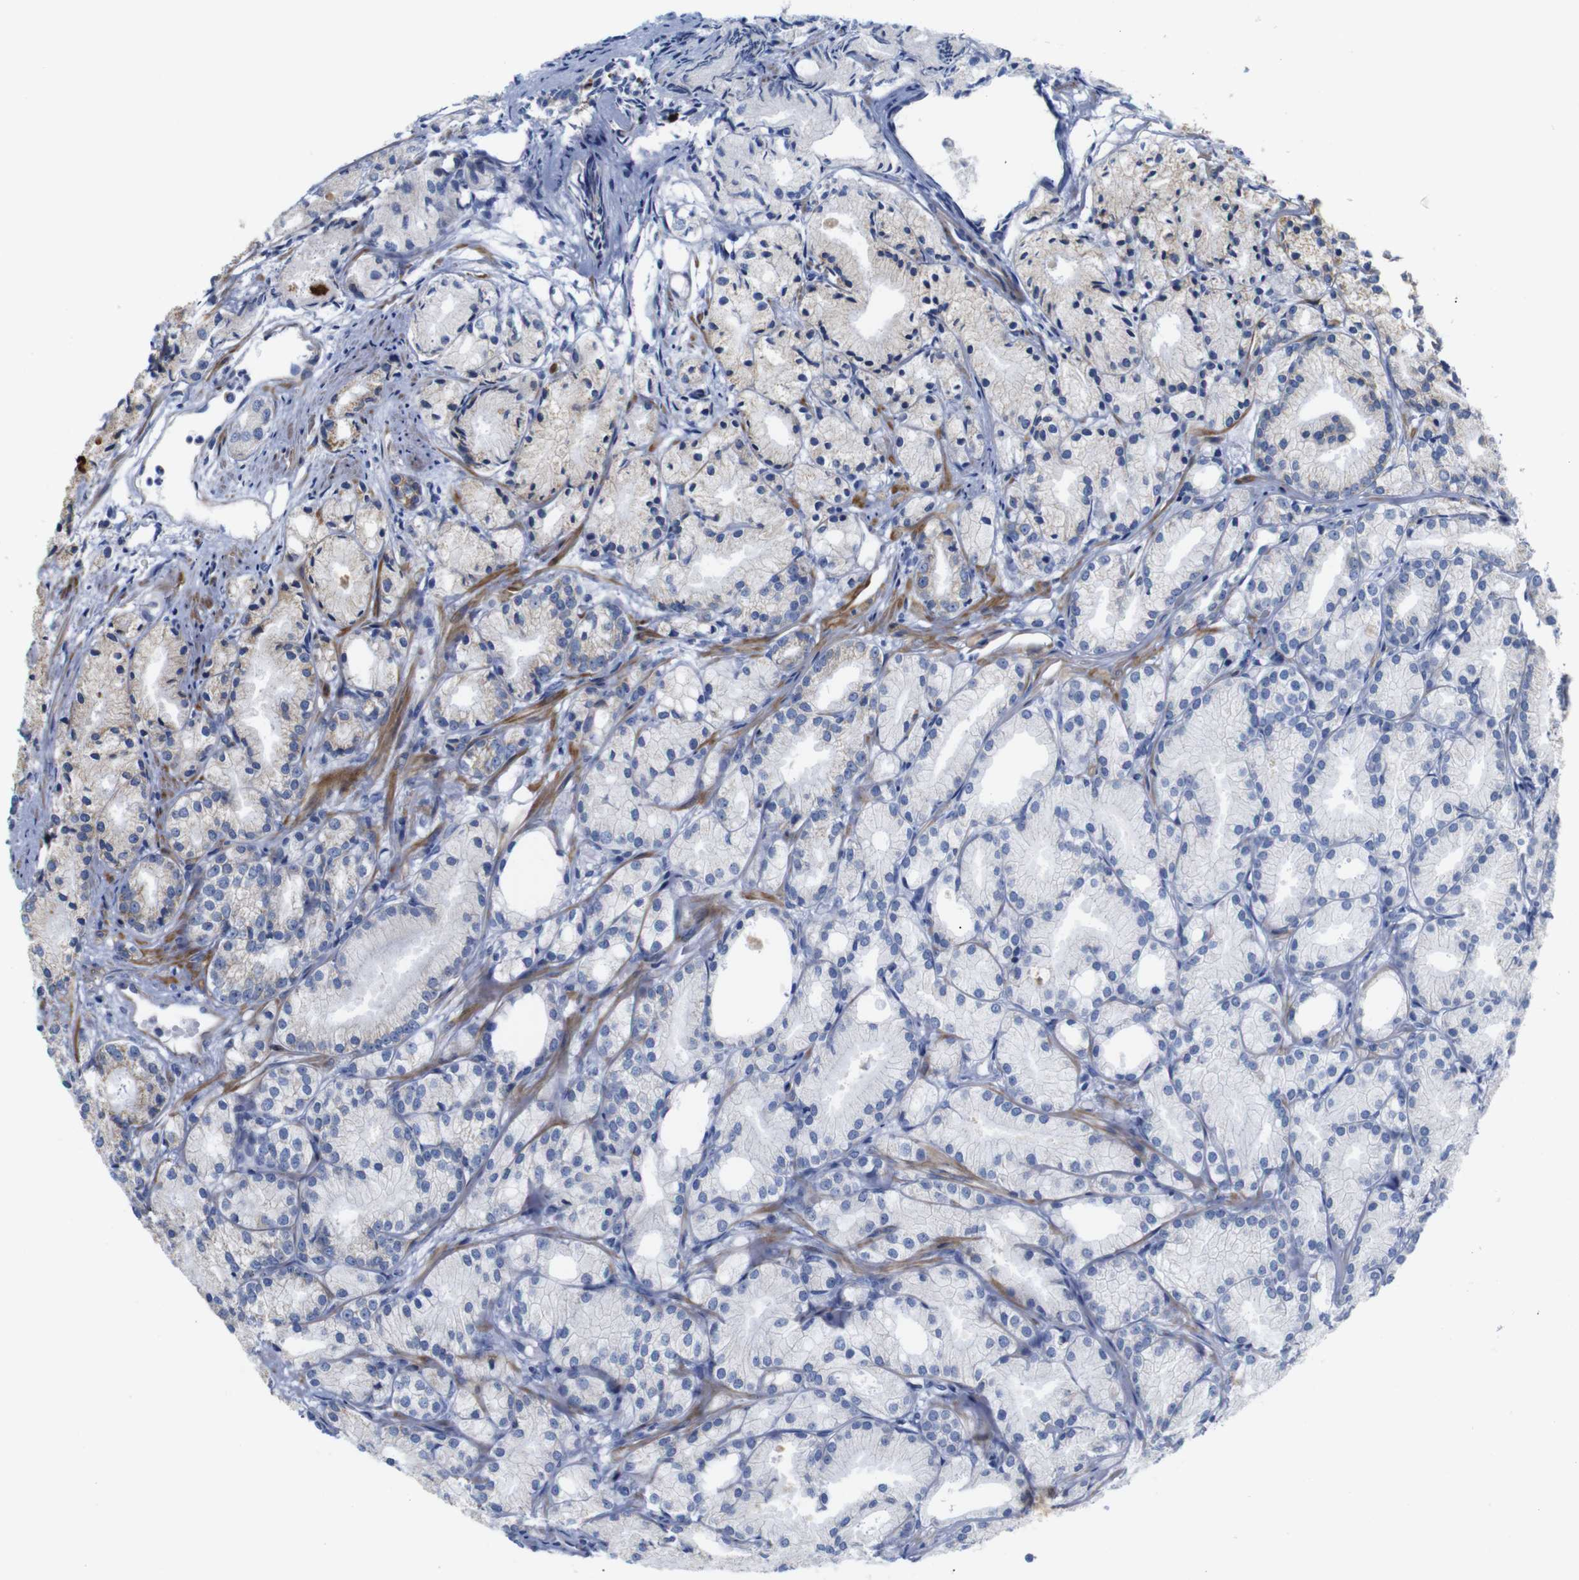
{"staining": {"intensity": "moderate", "quantity": "<25%", "location": "cytoplasmic/membranous"}, "tissue": "prostate cancer", "cell_type": "Tumor cells", "image_type": "cancer", "snomed": [{"axis": "morphology", "description": "Adenocarcinoma, Low grade"}, {"axis": "topography", "description": "Prostate"}], "caption": "Human prostate cancer stained for a protein (brown) demonstrates moderate cytoplasmic/membranous positive expression in about <25% of tumor cells.", "gene": "FAM171B", "patient": {"sex": "male", "age": 72}}